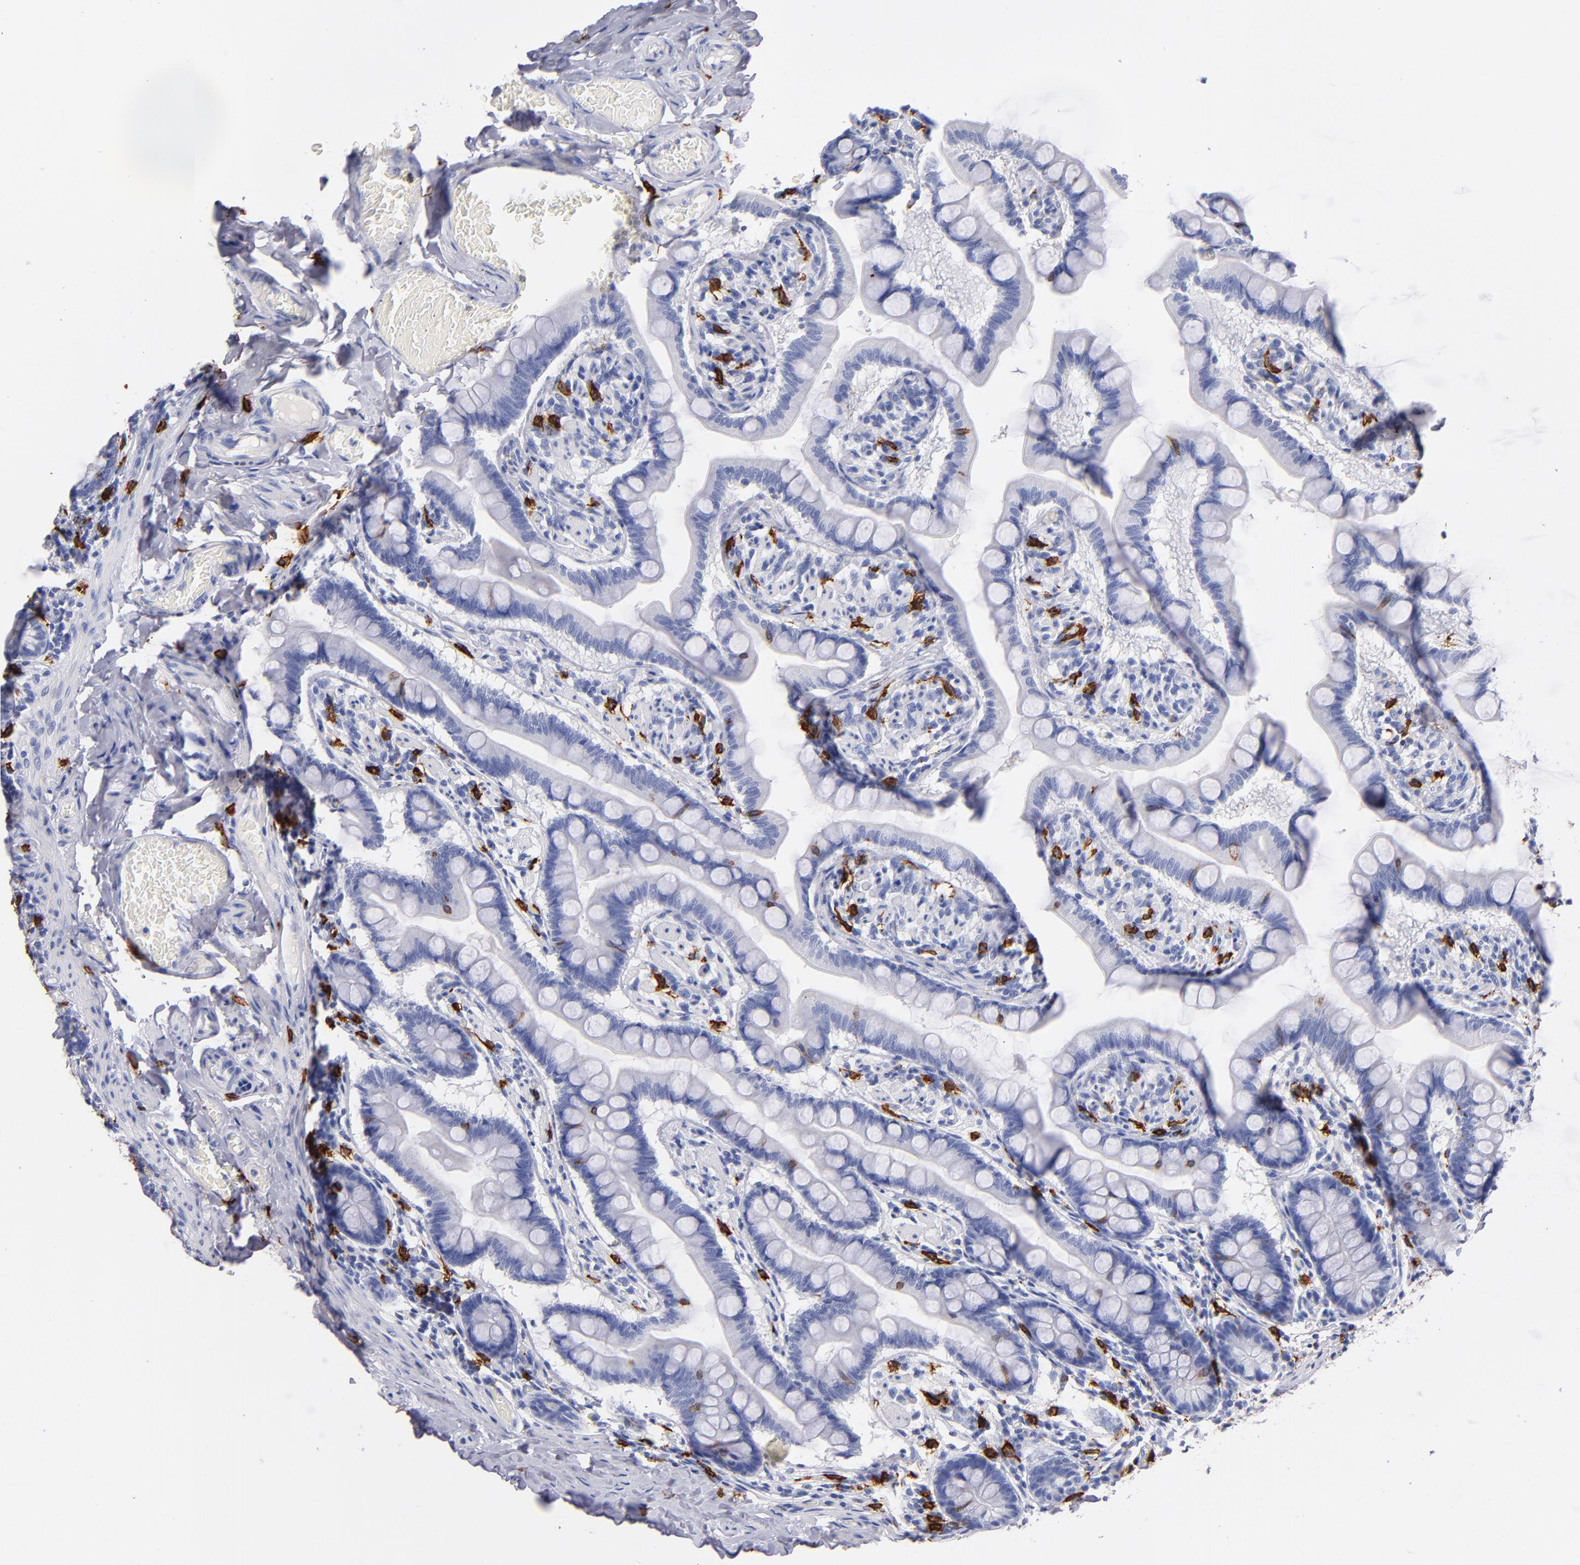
{"staining": {"intensity": "negative", "quantity": "none", "location": "none"}, "tissue": "small intestine", "cell_type": "Glandular cells", "image_type": "normal", "snomed": [{"axis": "morphology", "description": "Normal tissue, NOS"}, {"axis": "topography", "description": "Small intestine"}], "caption": "The IHC photomicrograph has no significant expression in glandular cells of small intestine.", "gene": "KIT", "patient": {"sex": "male", "age": 41}}